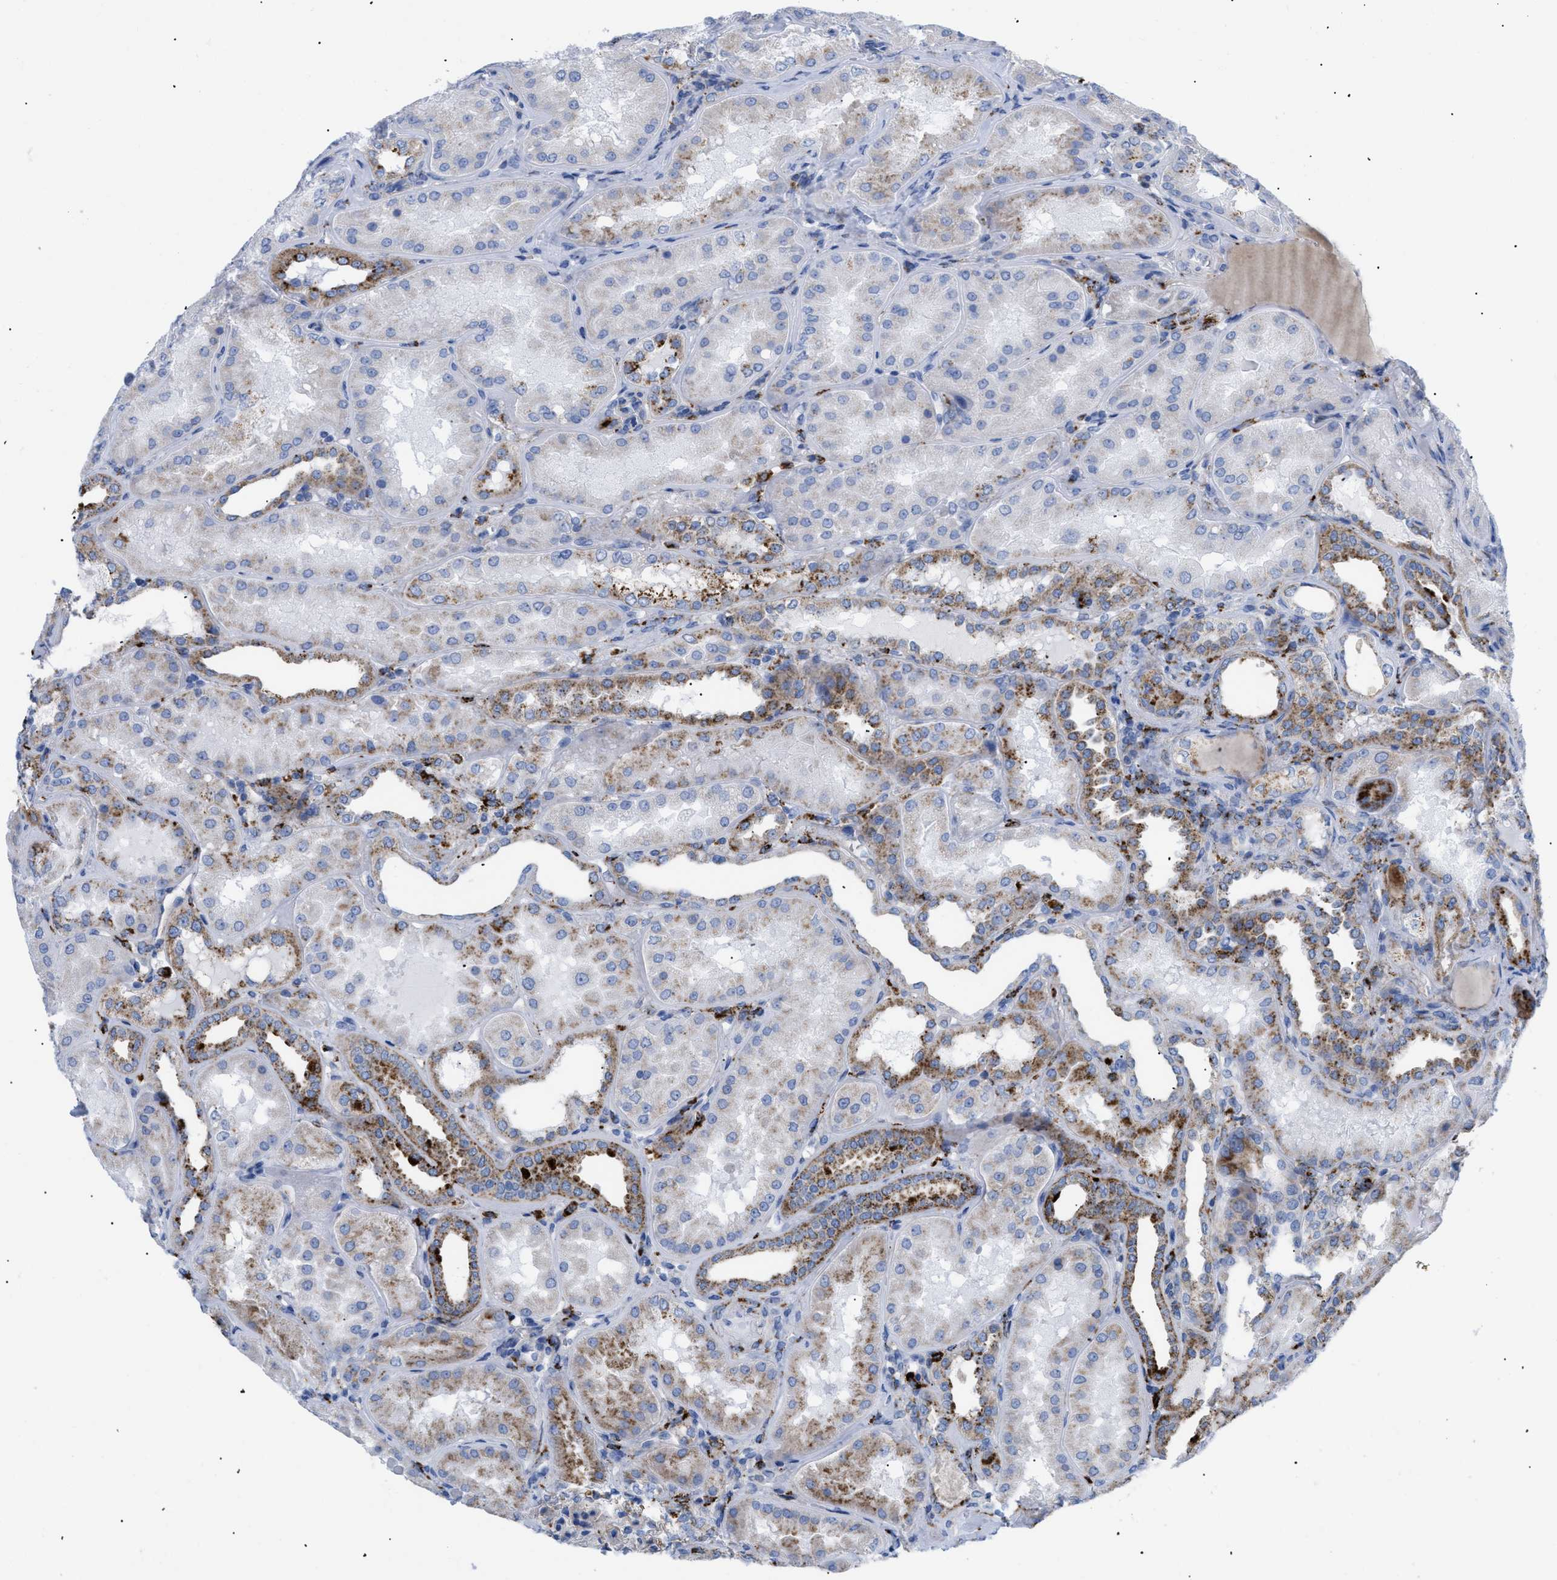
{"staining": {"intensity": "moderate", "quantity": "<25%", "location": "cytoplasmic/membranous"}, "tissue": "kidney", "cell_type": "Cells in glomeruli", "image_type": "normal", "snomed": [{"axis": "morphology", "description": "Normal tissue, NOS"}, {"axis": "topography", "description": "Kidney"}], "caption": "Immunohistochemical staining of unremarkable human kidney exhibits moderate cytoplasmic/membranous protein staining in about <25% of cells in glomeruli. (DAB (3,3'-diaminobenzidine) IHC with brightfield microscopy, high magnification).", "gene": "DRAM2", "patient": {"sex": "female", "age": 56}}